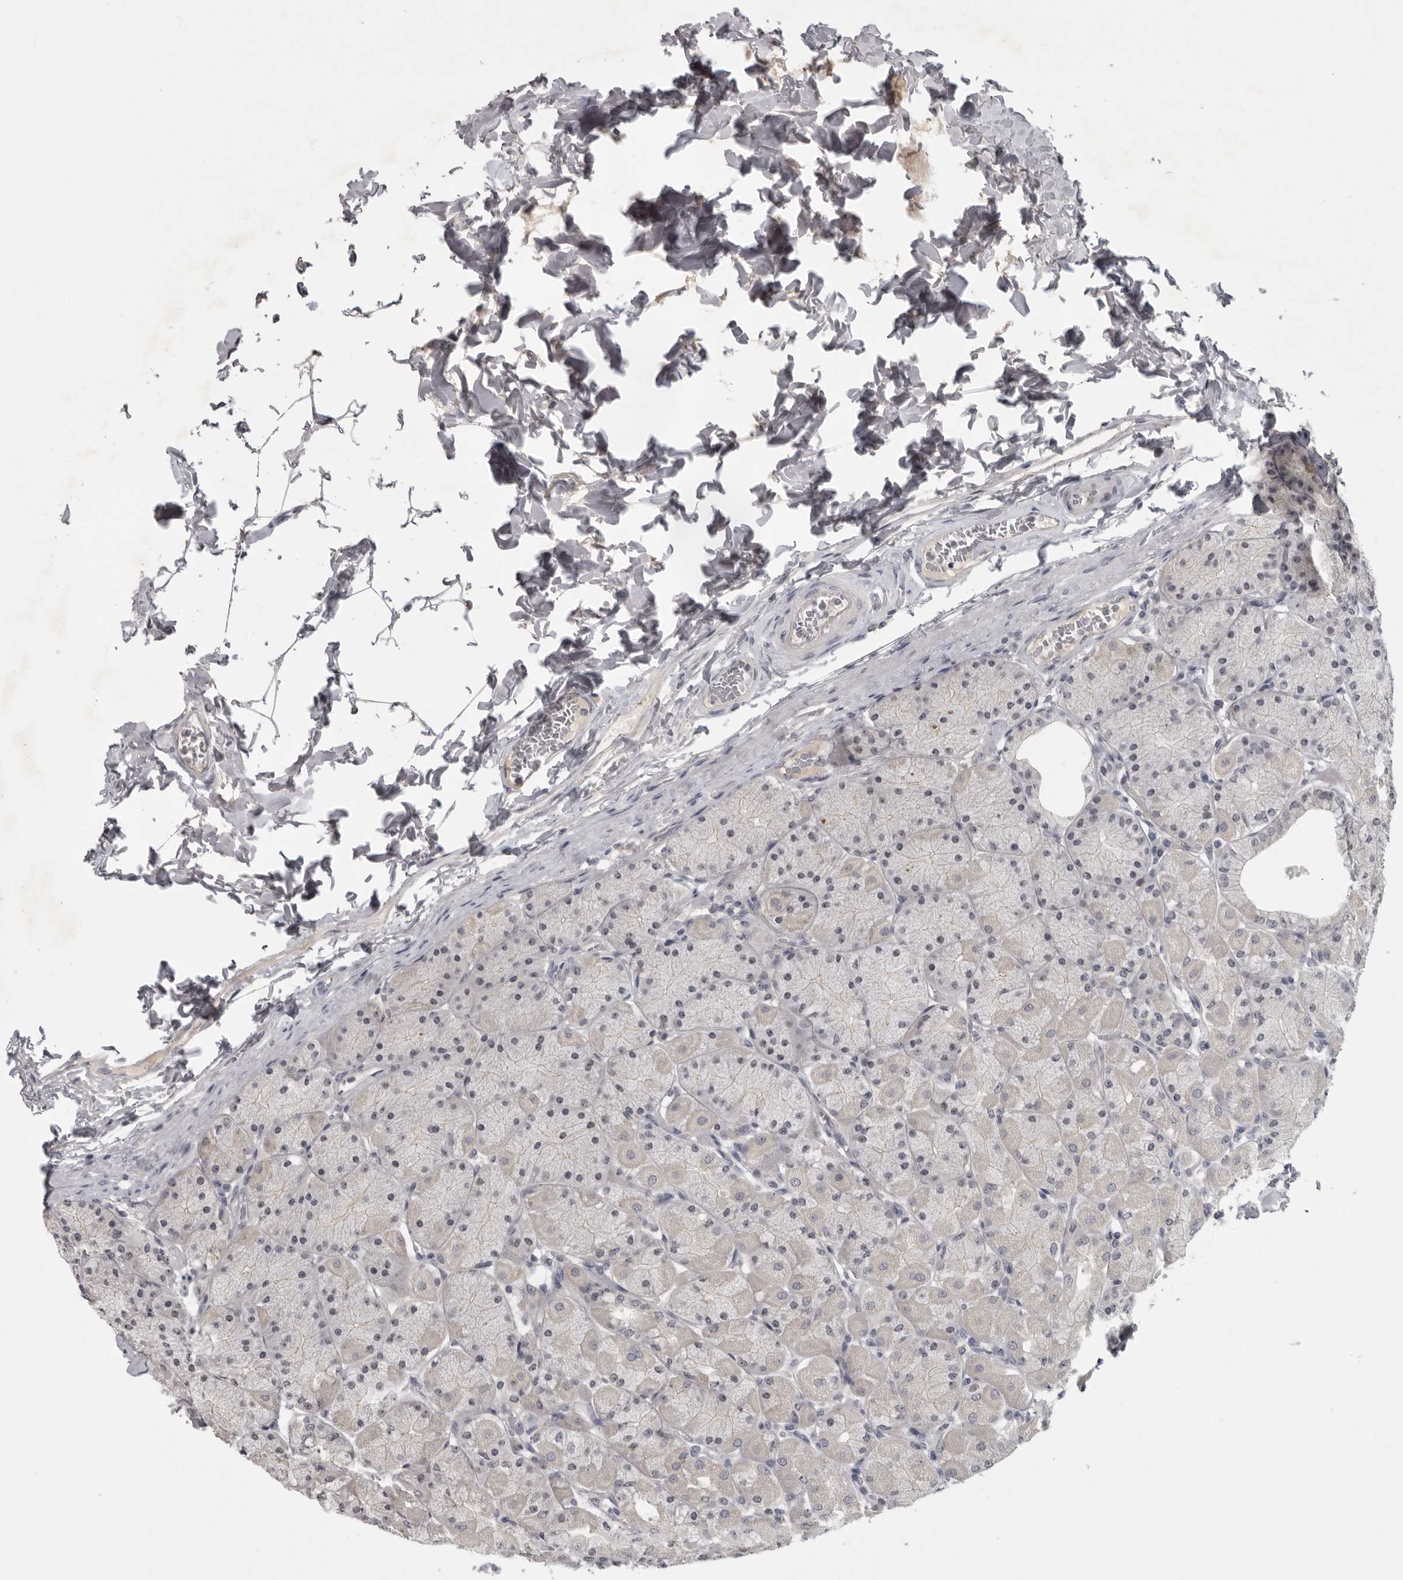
{"staining": {"intensity": "moderate", "quantity": "25%-75%", "location": "nuclear"}, "tissue": "stomach", "cell_type": "Glandular cells", "image_type": "normal", "snomed": [{"axis": "morphology", "description": "Normal tissue, NOS"}, {"axis": "topography", "description": "Stomach, upper"}], "caption": "There is medium levels of moderate nuclear expression in glandular cells of benign stomach, as demonstrated by immunohistochemical staining (brown color).", "gene": "MRTO4", "patient": {"sex": "female", "age": 56}}